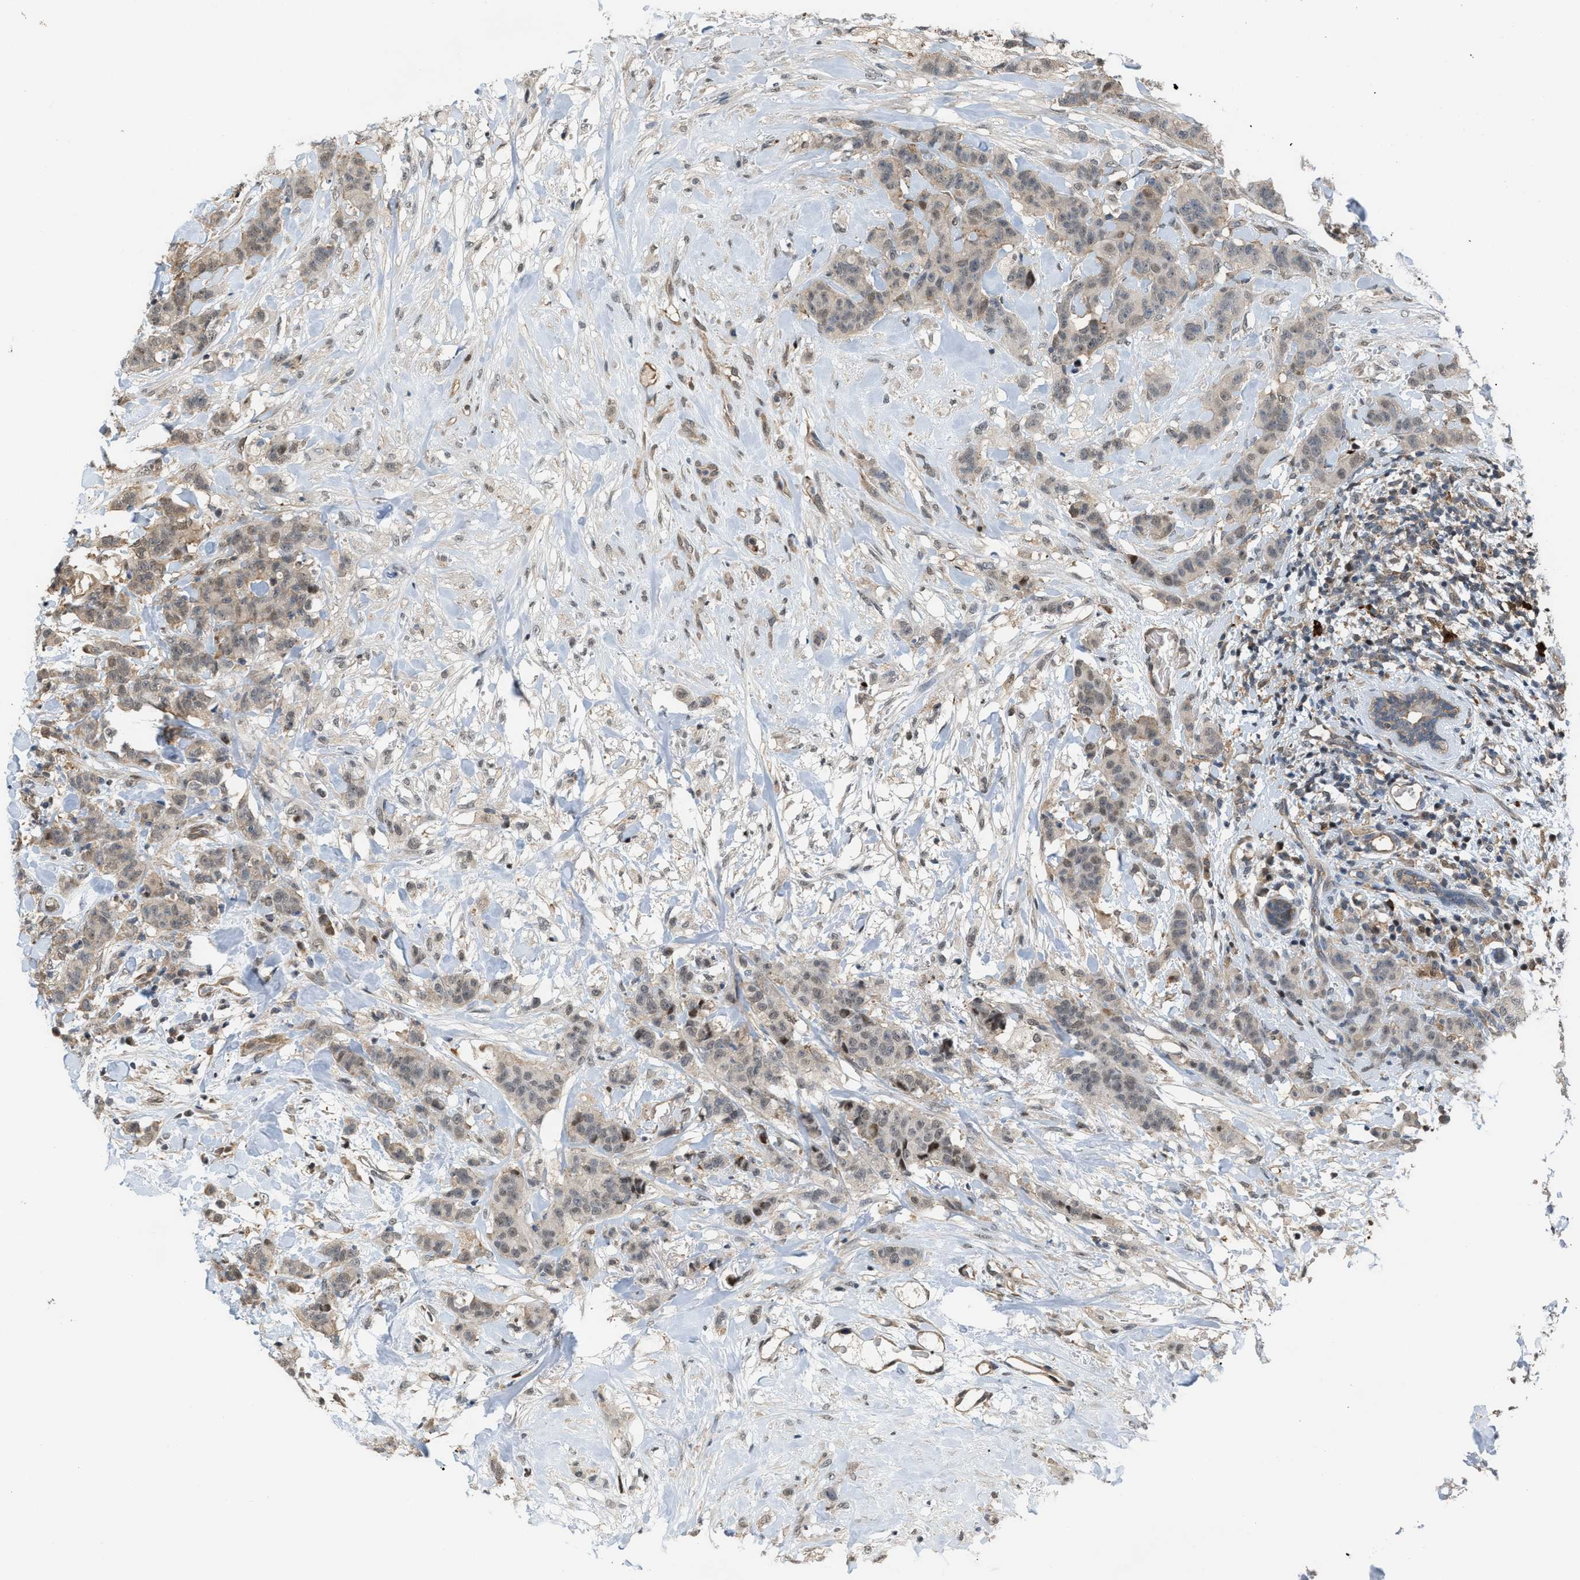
{"staining": {"intensity": "weak", "quantity": "<25%", "location": "nuclear"}, "tissue": "breast cancer", "cell_type": "Tumor cells", "image_type": "cancer", "snomed": [{"axis": "morphology", "description": "Normal tissue, NOS"}, {"axis": "morphology", "description": "Duct carcinoma"}, {"axis": "topography", "description": "Breast"}], "caption": "This photomicrograph is of breast cancer (infiltrating ductal carcinoma) stained with IHC to label a protein in brown with the nuclei are counter-stained blue. There is no staining in tumor cells.", "gene": "RFFL", "patient": {"sex": "female", "age": 40}}